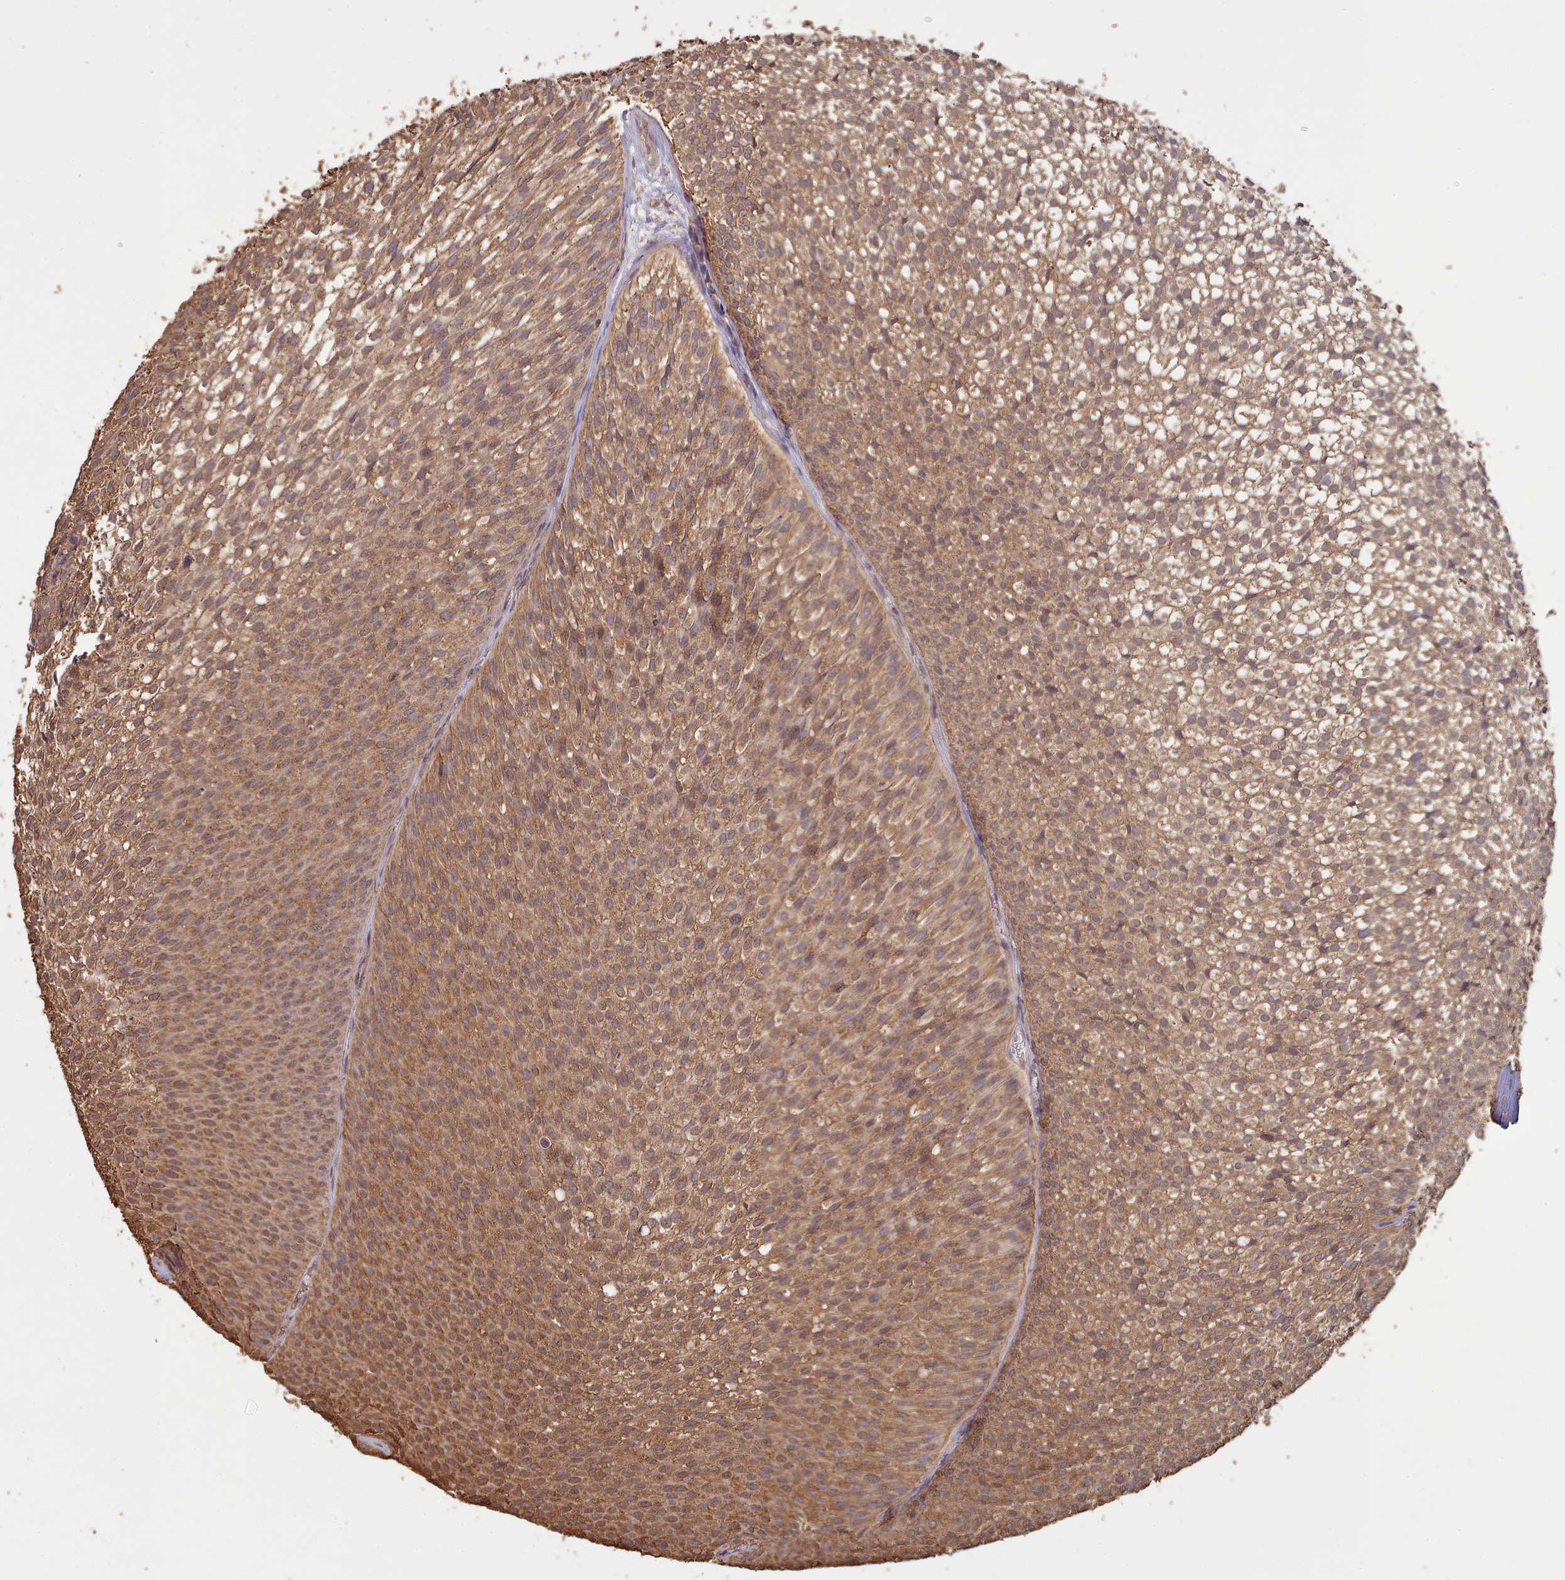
{"staining": {"intensity": "moderate", "quantity": ">75%", "location": "cytoplasmic/membranous,nuclear"}, "tissue": "urothelial cancer", "cell_type": "Tumor cells", "image_type": "cancer", "snomed": [{"axis": "morphology", "description": "Urothelial carcinoma, Low grade"}, {"axis": "topography", "description": "Urinary bladder"}], "caption": "Human urothelial carcinoma (low-grade) stained with a brown dye exhibits moderate cytoplasmic/membranous and nuclear positive positivity in approximately >75% of tumor cells.", "gene": "METRN", "patient": {"sex": "male", "age": 91}}